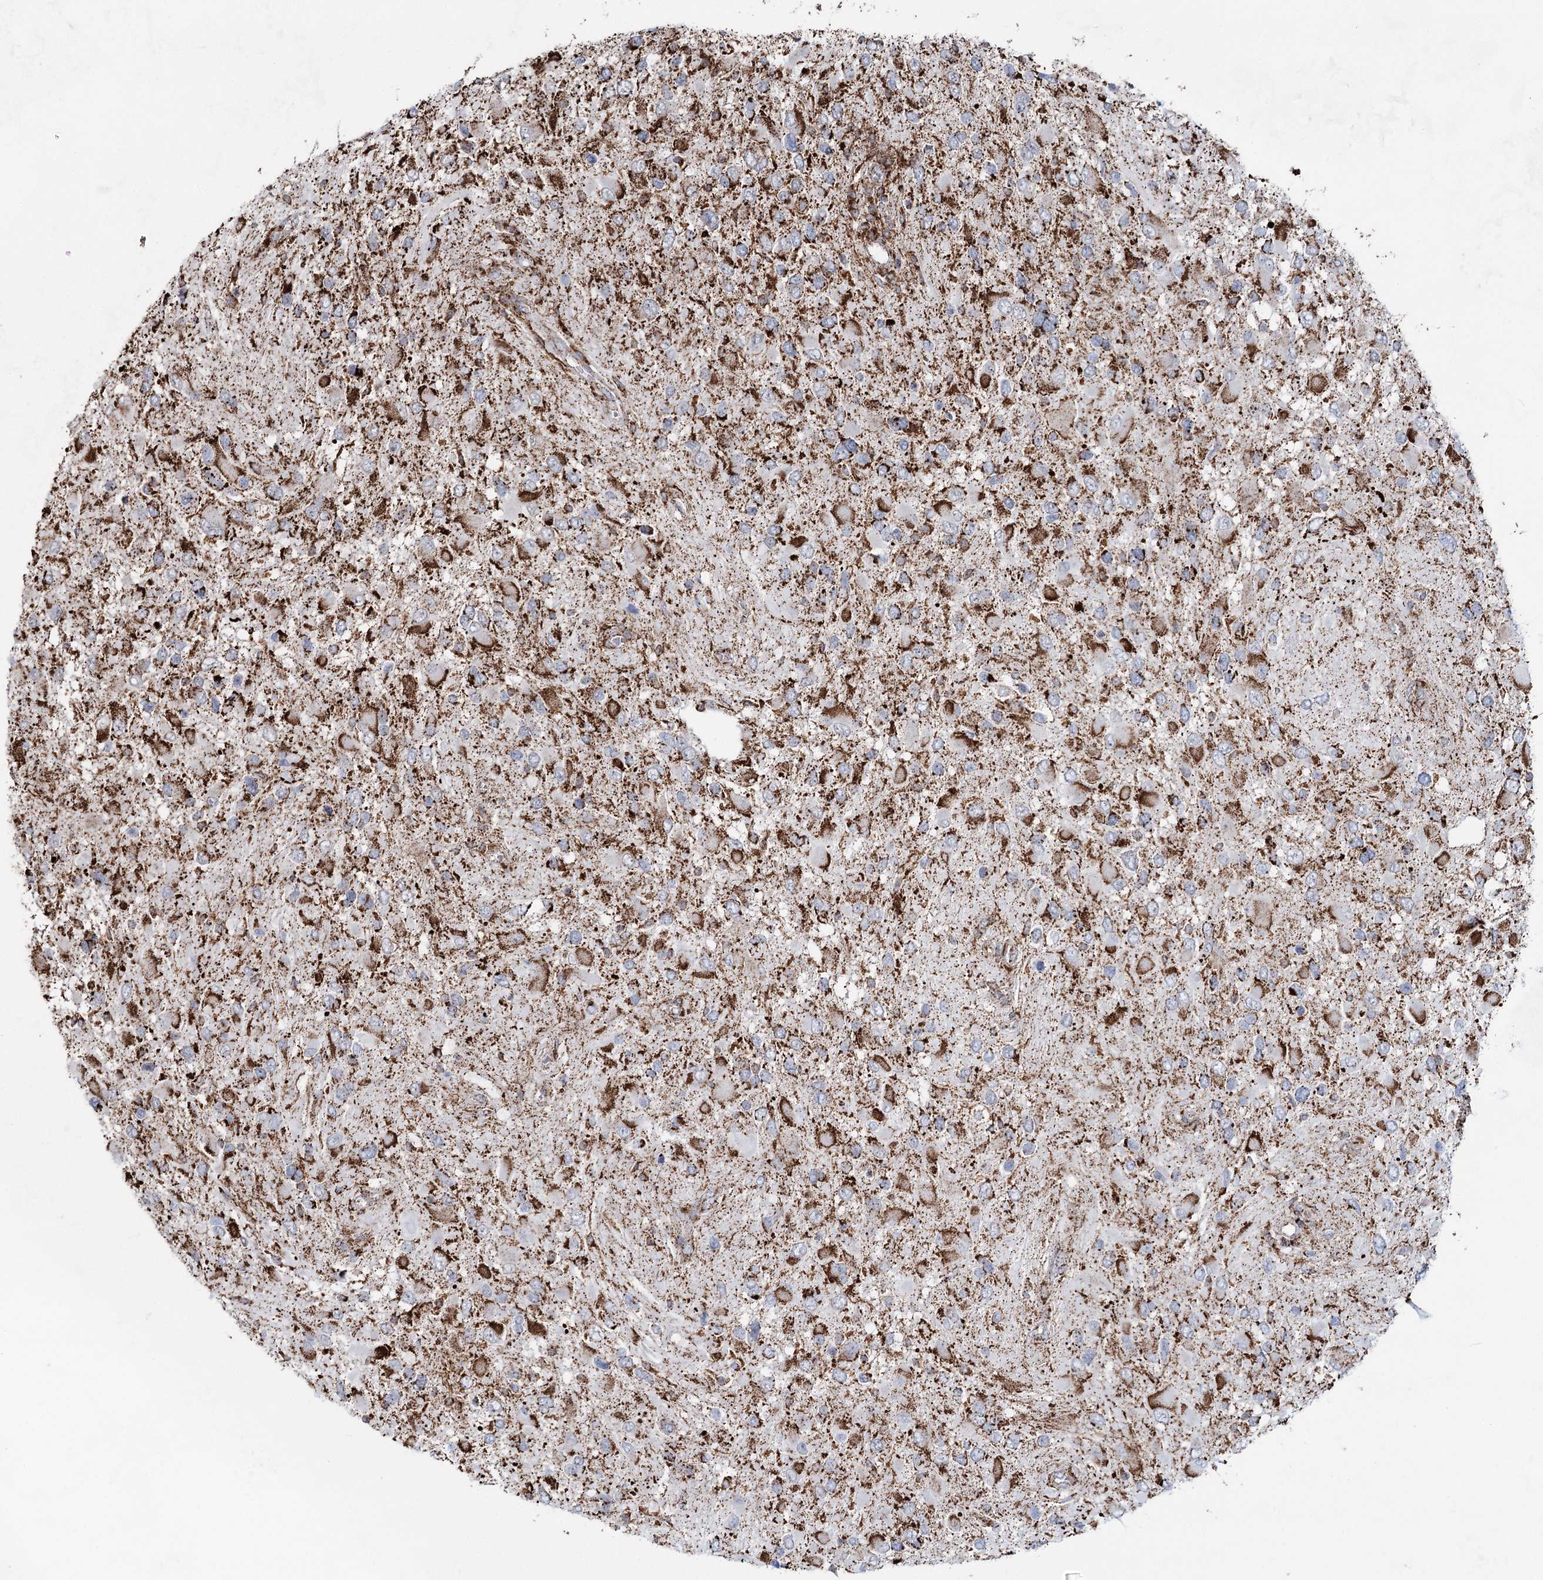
{"staining": {"intensity": "moderate", "quantity": "<25%", "location": "cytoplasmic/membranous"}, "tissue": "glioma", "cell_type": "Tumor cells", "image_type": "cancer", "snomed": [{"axis": "morphology", "description": "Glioma, malignant, High grade"}, {"axis": "topography", "description": "Brain"}], "caption": "Immunohistochemistry photomicrograph of human malignant glioma (high-grade) stained for a protein (brown), which exhibits low levels of moderate cytoplasmic/membranous expression in about <25% of tumor cells.", "gene": "CWF19L1", "patient": {"sex": "male", "age": 53}}